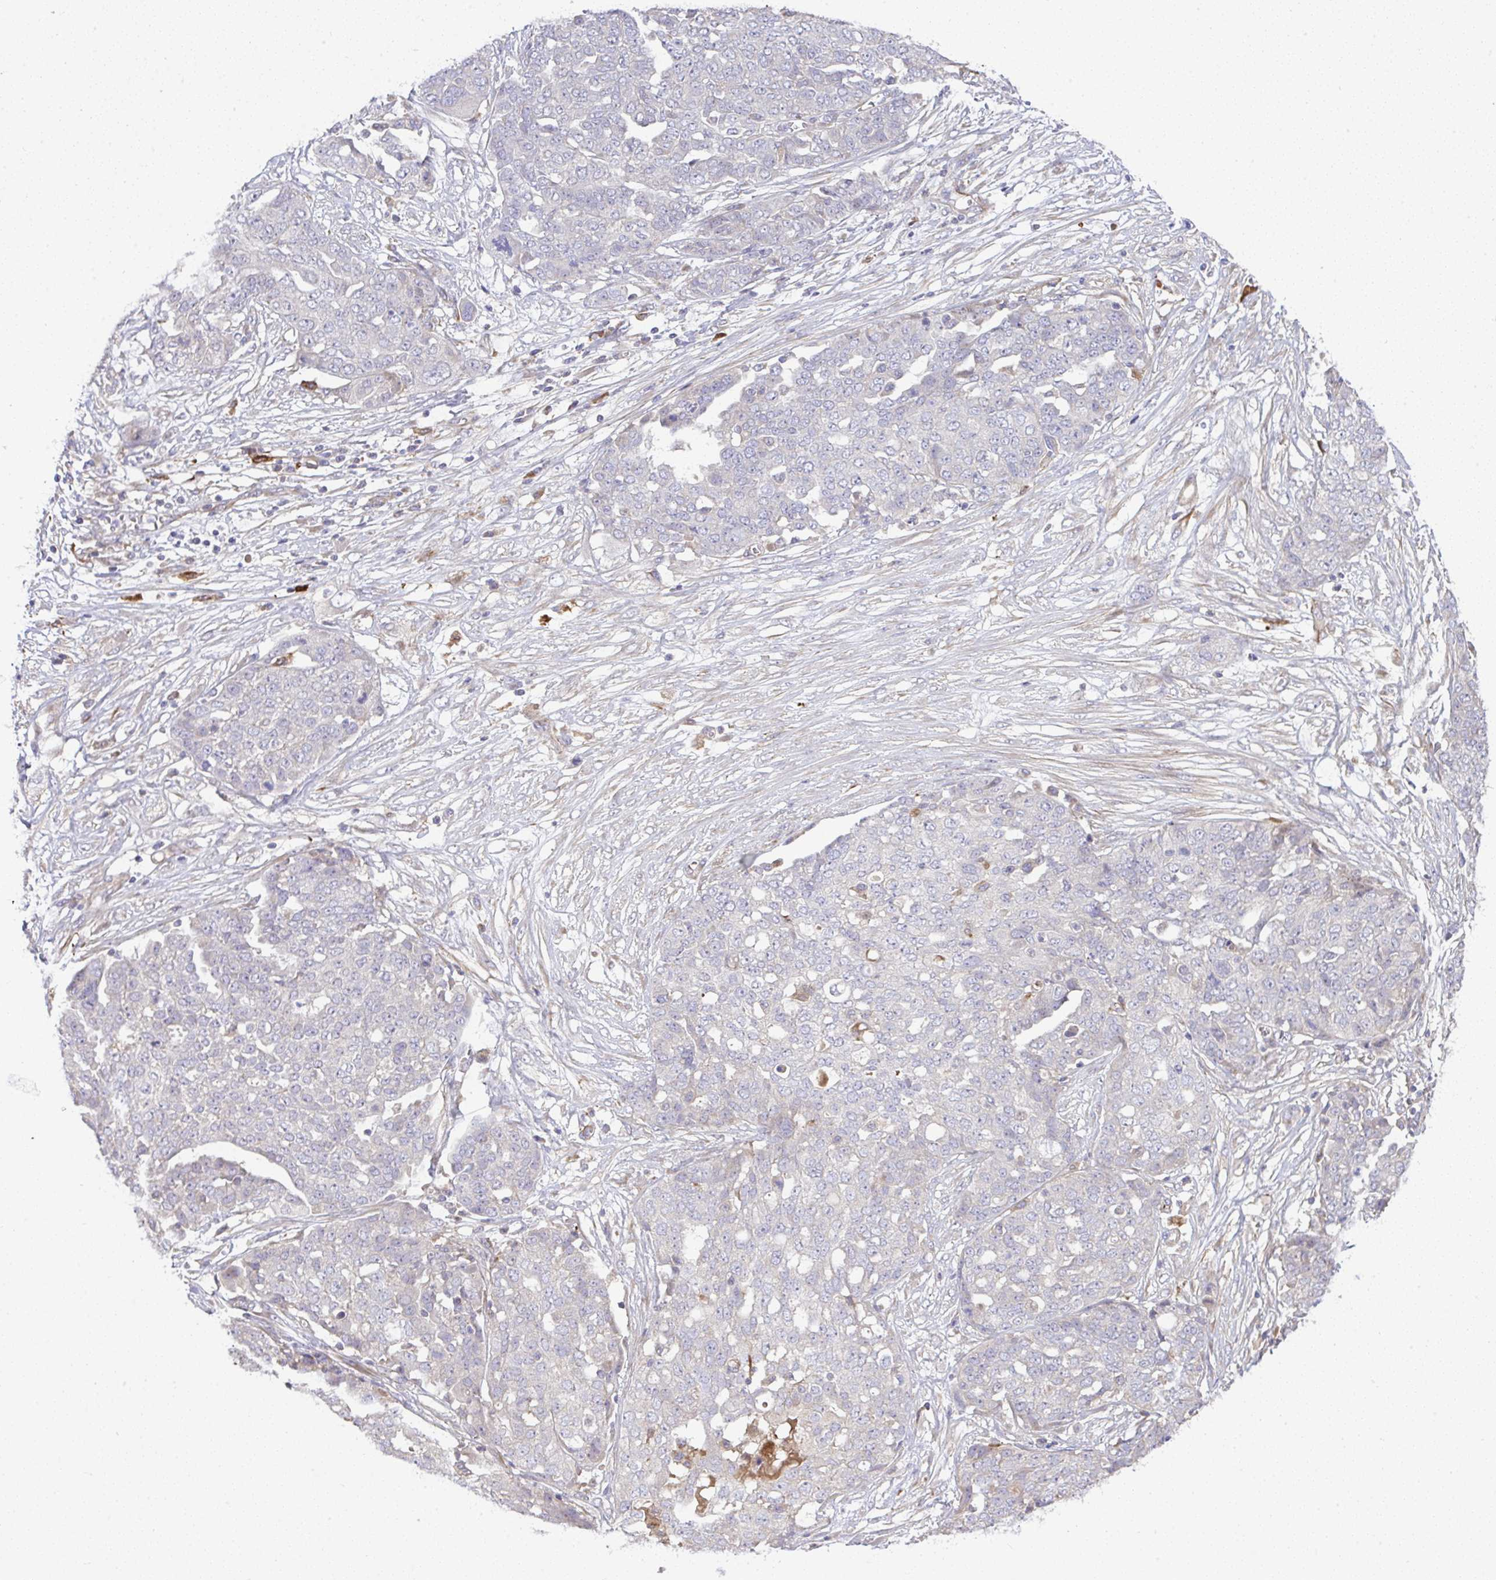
{"staining": {"intensity": "negative", "quantity": "none", "location": "none"}, "tissue": "ovarian cancer", "cell_type": "Tumor cells", "image_type": "cancer", "snomed": [{"axis": "morphology", "description": "Cystadenocarcinoma, serous, NOS"}, {"axis": "topography", "description": "Soft tissue"}, {"axis": "topography", "description": "Ovary"}], "caption": "This is an immunohistochemistry photomicrograph of human ovarian serous cystadenocarcinoma. There is no expression in tumor cells.", "gene": "GRID2", "patient": {"sex": "female", "age": 57}}